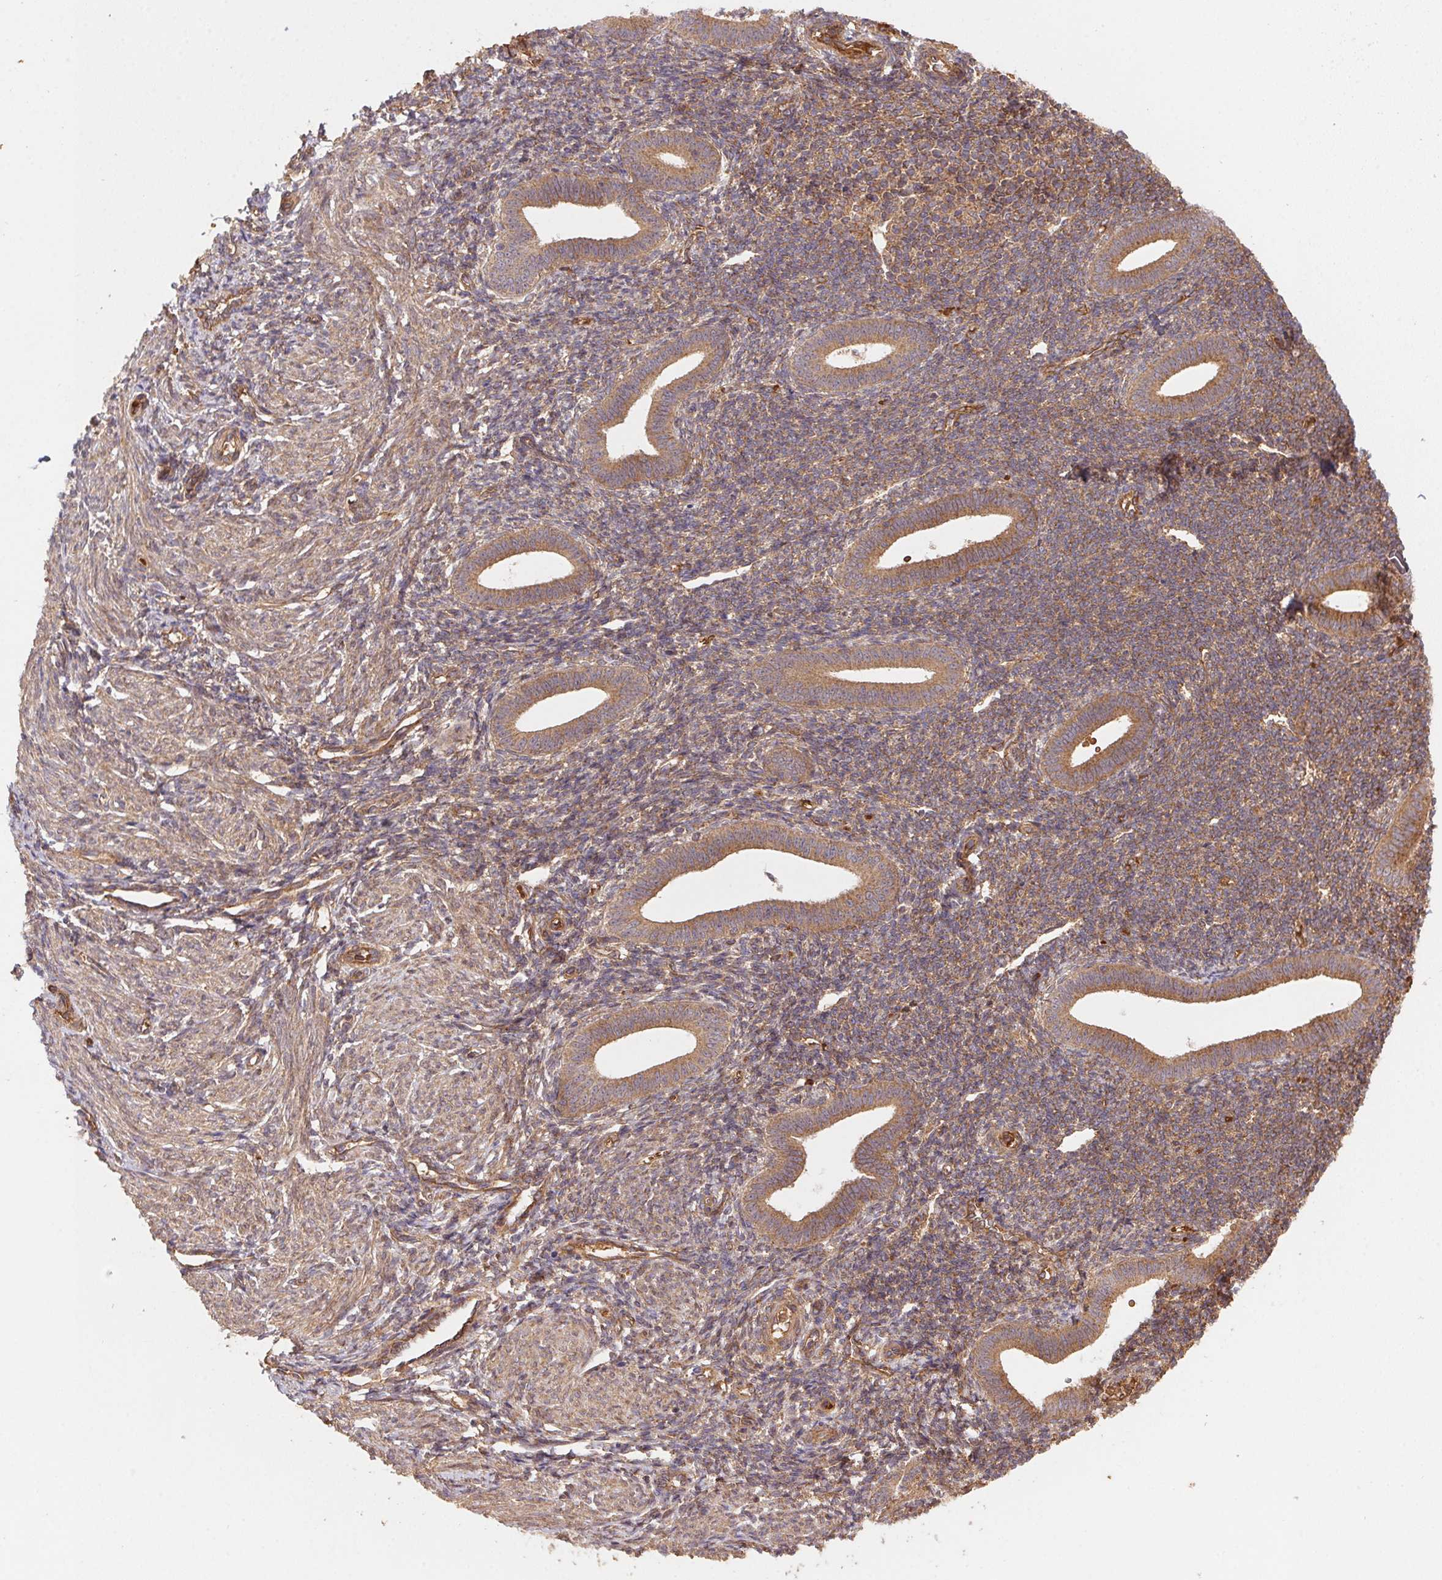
{"staining": {"intensity": "moderate", "quantity": "25%-75%", "location": "cytoplasmic/membranous"}, "tissue": "endometrium", "cell_type": "Cells in endometrial stroma", "image_type": "normal", "snomed": [{"axis": "morphology", "description": "Normal tissue, NOS"}, {"axis": "topography", "description": "Endometrium"}], "caption": "A brown stain highlights moderate cytoplasmic/membranous positivity of a protein in cells in endometrial stroma of unremarkable human endometrium. Using DAB (brown) and hematoxylin (blue) stains, captured at high magnification using brightfield microscopy.", "gene": "USE1", "patient": {"sex": "female", "age": 25}}